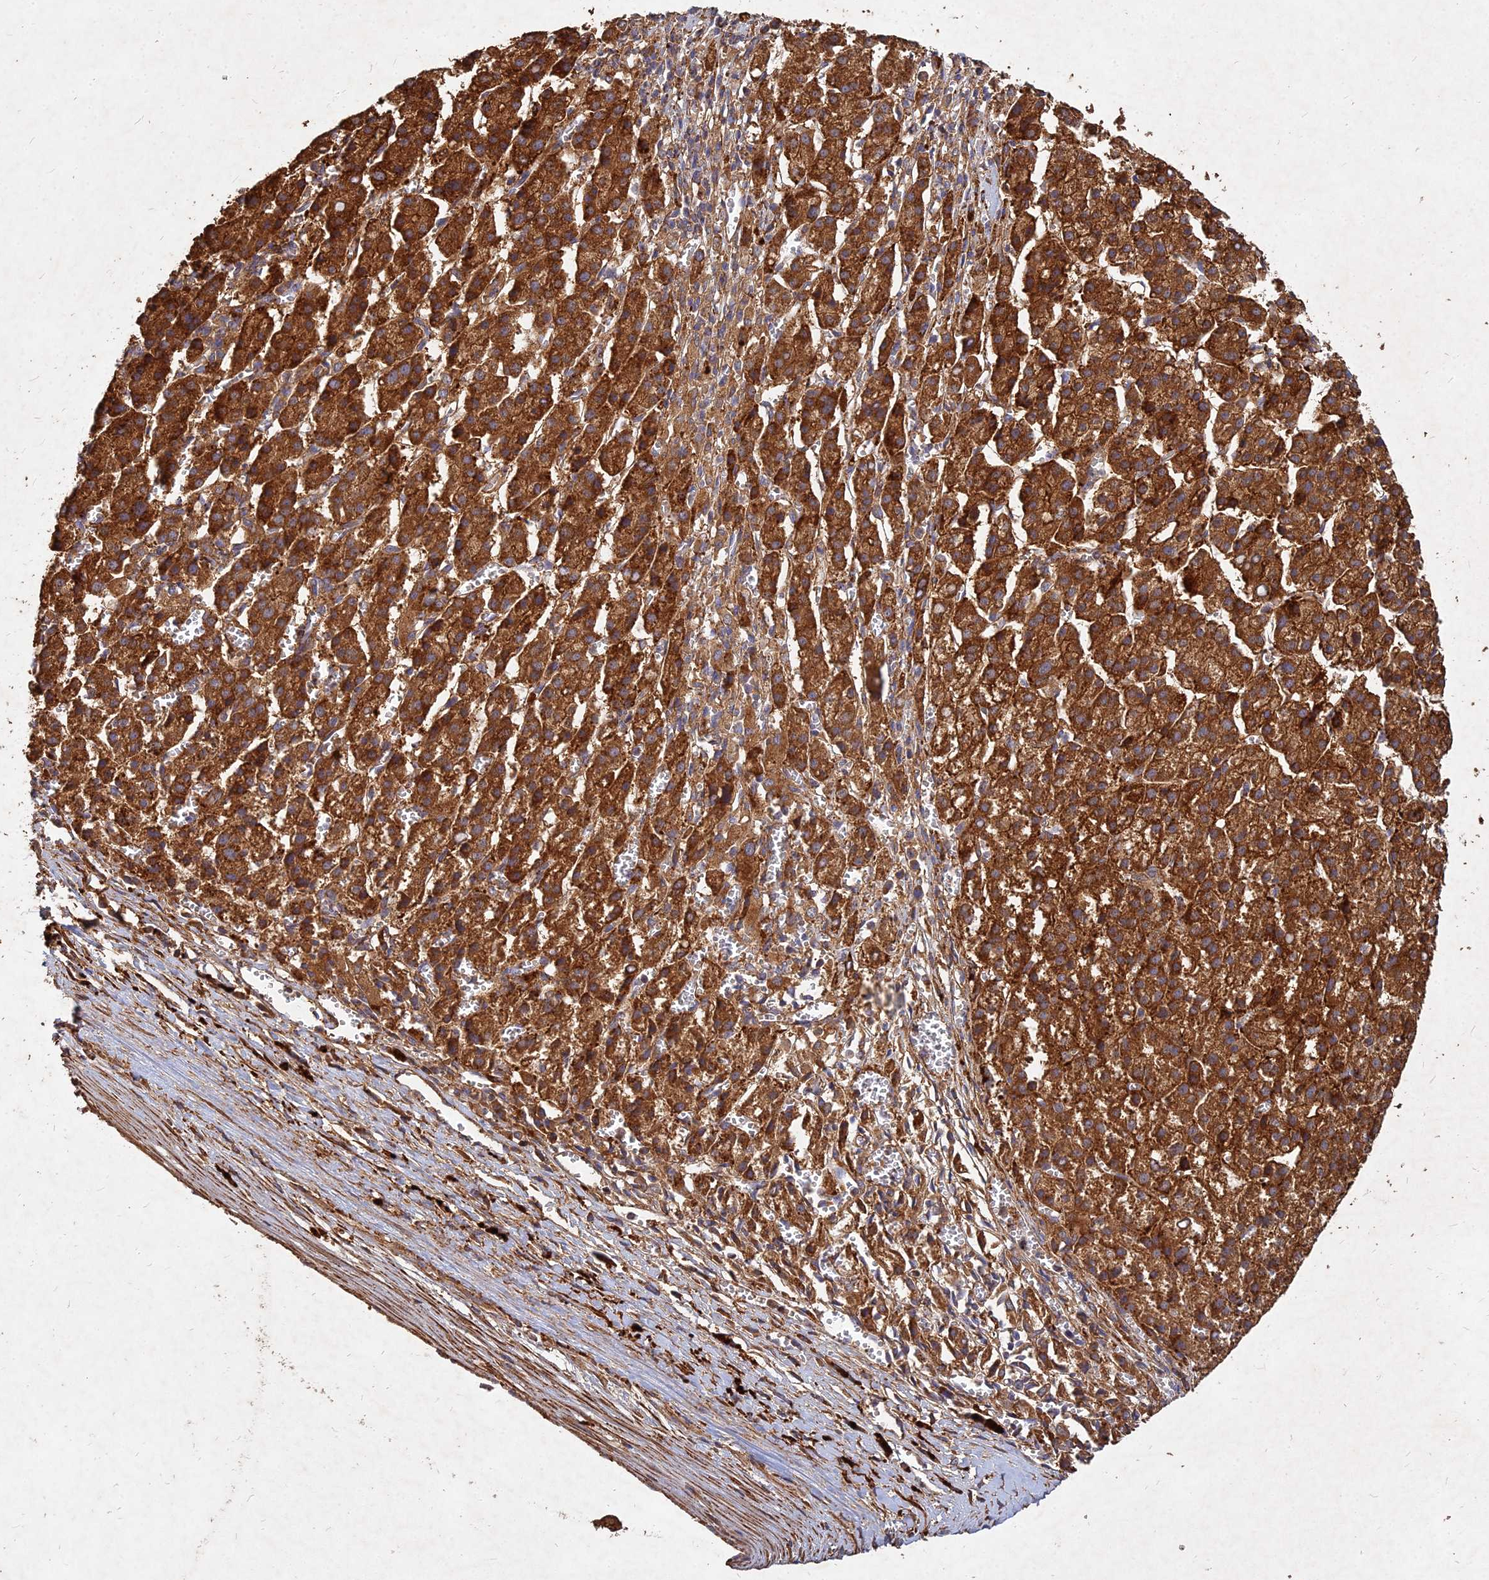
{"staining": {"intensity": "strong", "quantity": ">75%", "location": "cytoplasmic/membranous"}, "tissue": "liver cancer", "cell_type": "Tumor cells", "image_type": "cancer", "snomed": [{"axis": "morphology", "description": "Carcinoma, Hepatocellular, NOS"}, {"axis": "topography", "description": "Liver"}], "caption": "Immunohistochemistry (DAB (3,3'-diaminobenzidine)) staining of liver cancer displays strong cytoplasmic/membranous protein staining in approximately >75% of tumor cells.", "gene": "UBE2W", "patient": {"sex": "female", "age": 58}}